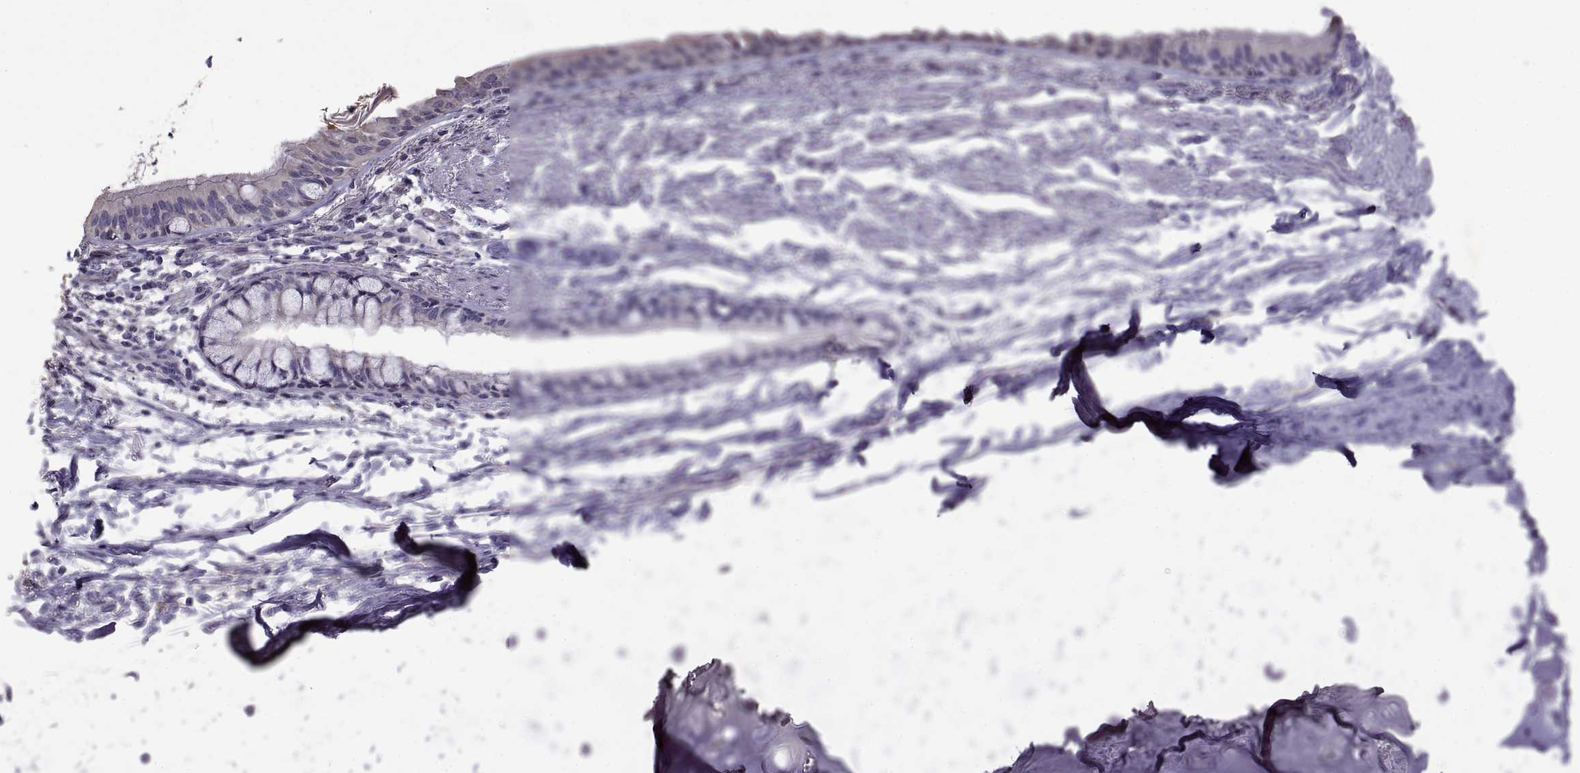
{"staining": {"intensity": "negative", "quantity": "none", "location": "none"}, "tissue": "bronchus", "cell_type": "Respiratory epithelial cells", "image_type": "normal", "snomed": [{"axis": "morphology", "description": "Normal tissue, NOS"}, {"axis": "morphology", "description": "Squamous cell carcinoma, NOS"}, {"axis": "topography", "description": "Bronchus"}, {"axis": "topography", "description": "Lung"}], "caption": "A high-resolution histopathology image shows immunohistochemistry (IHC) staining of normal bronchus, which shows no significant positivity in respiratory epithelial cells.", "gene": "DEFB136", "patient": {"sex": "male", "age": 69}}